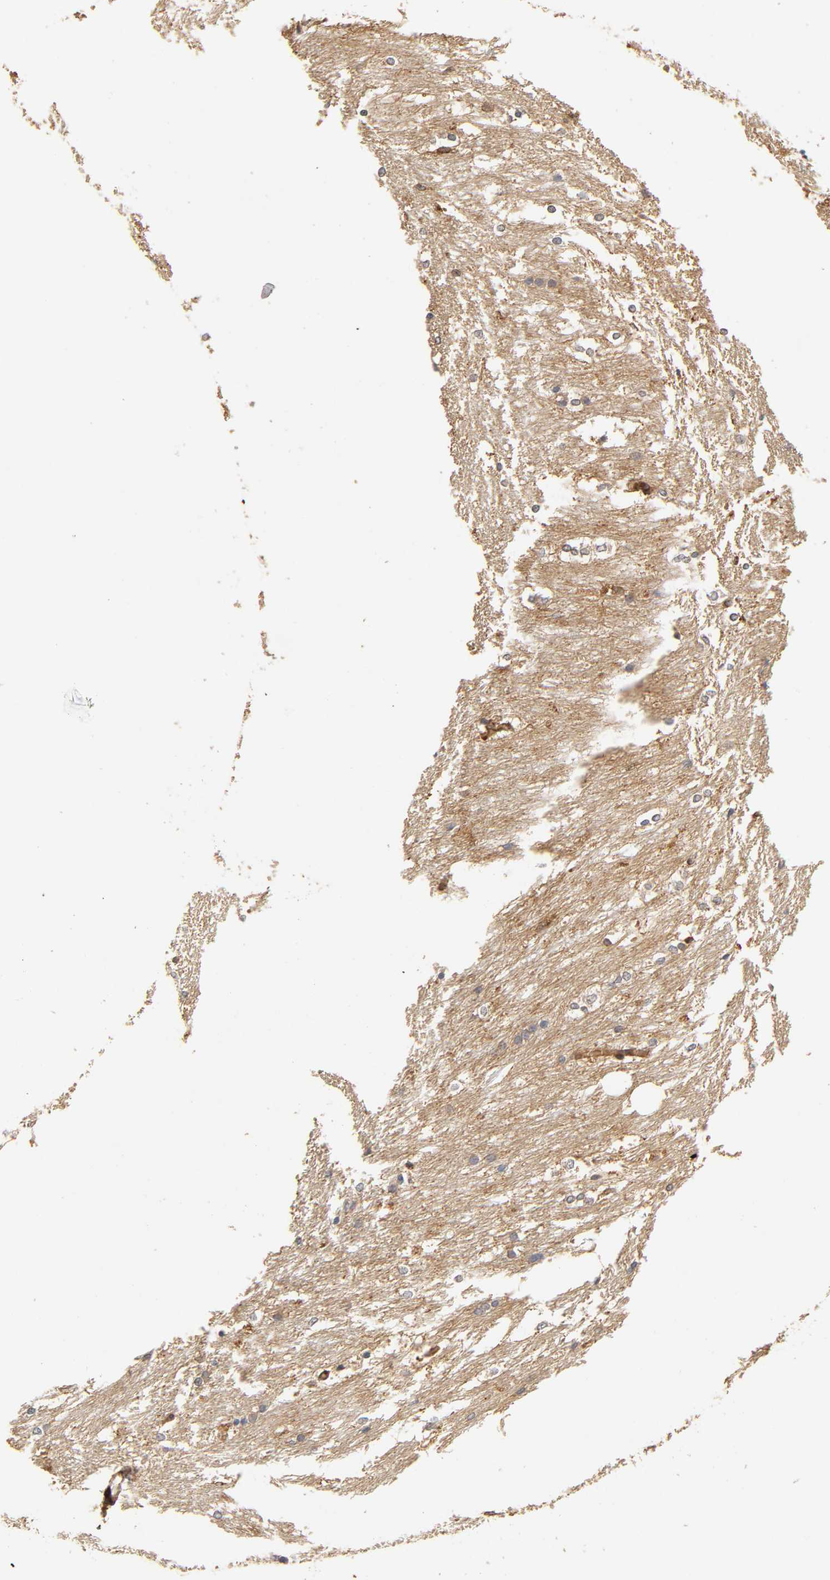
{"staining": {"intensity": "moderate", "quantity": "25%-75%", "location": "cytoplasmic/membranous"}, "tissue": "caudate", "cell_type": "Glial cells", "image_type": "normal", "snomed": [{"axis": "morphology", "description": "Normal tissue, NOS"}, {"axis": "topography", "description": "Lateral ventricle wall"}], "caption": "About 25%-75% of glial cells in unremarkable caudate display moderate cytoplasmic/membranous protein staining as visualized by brown immunohistochemical staining.", "gene": "RHOA", "patient": {"sex": "female", "age": 19}}